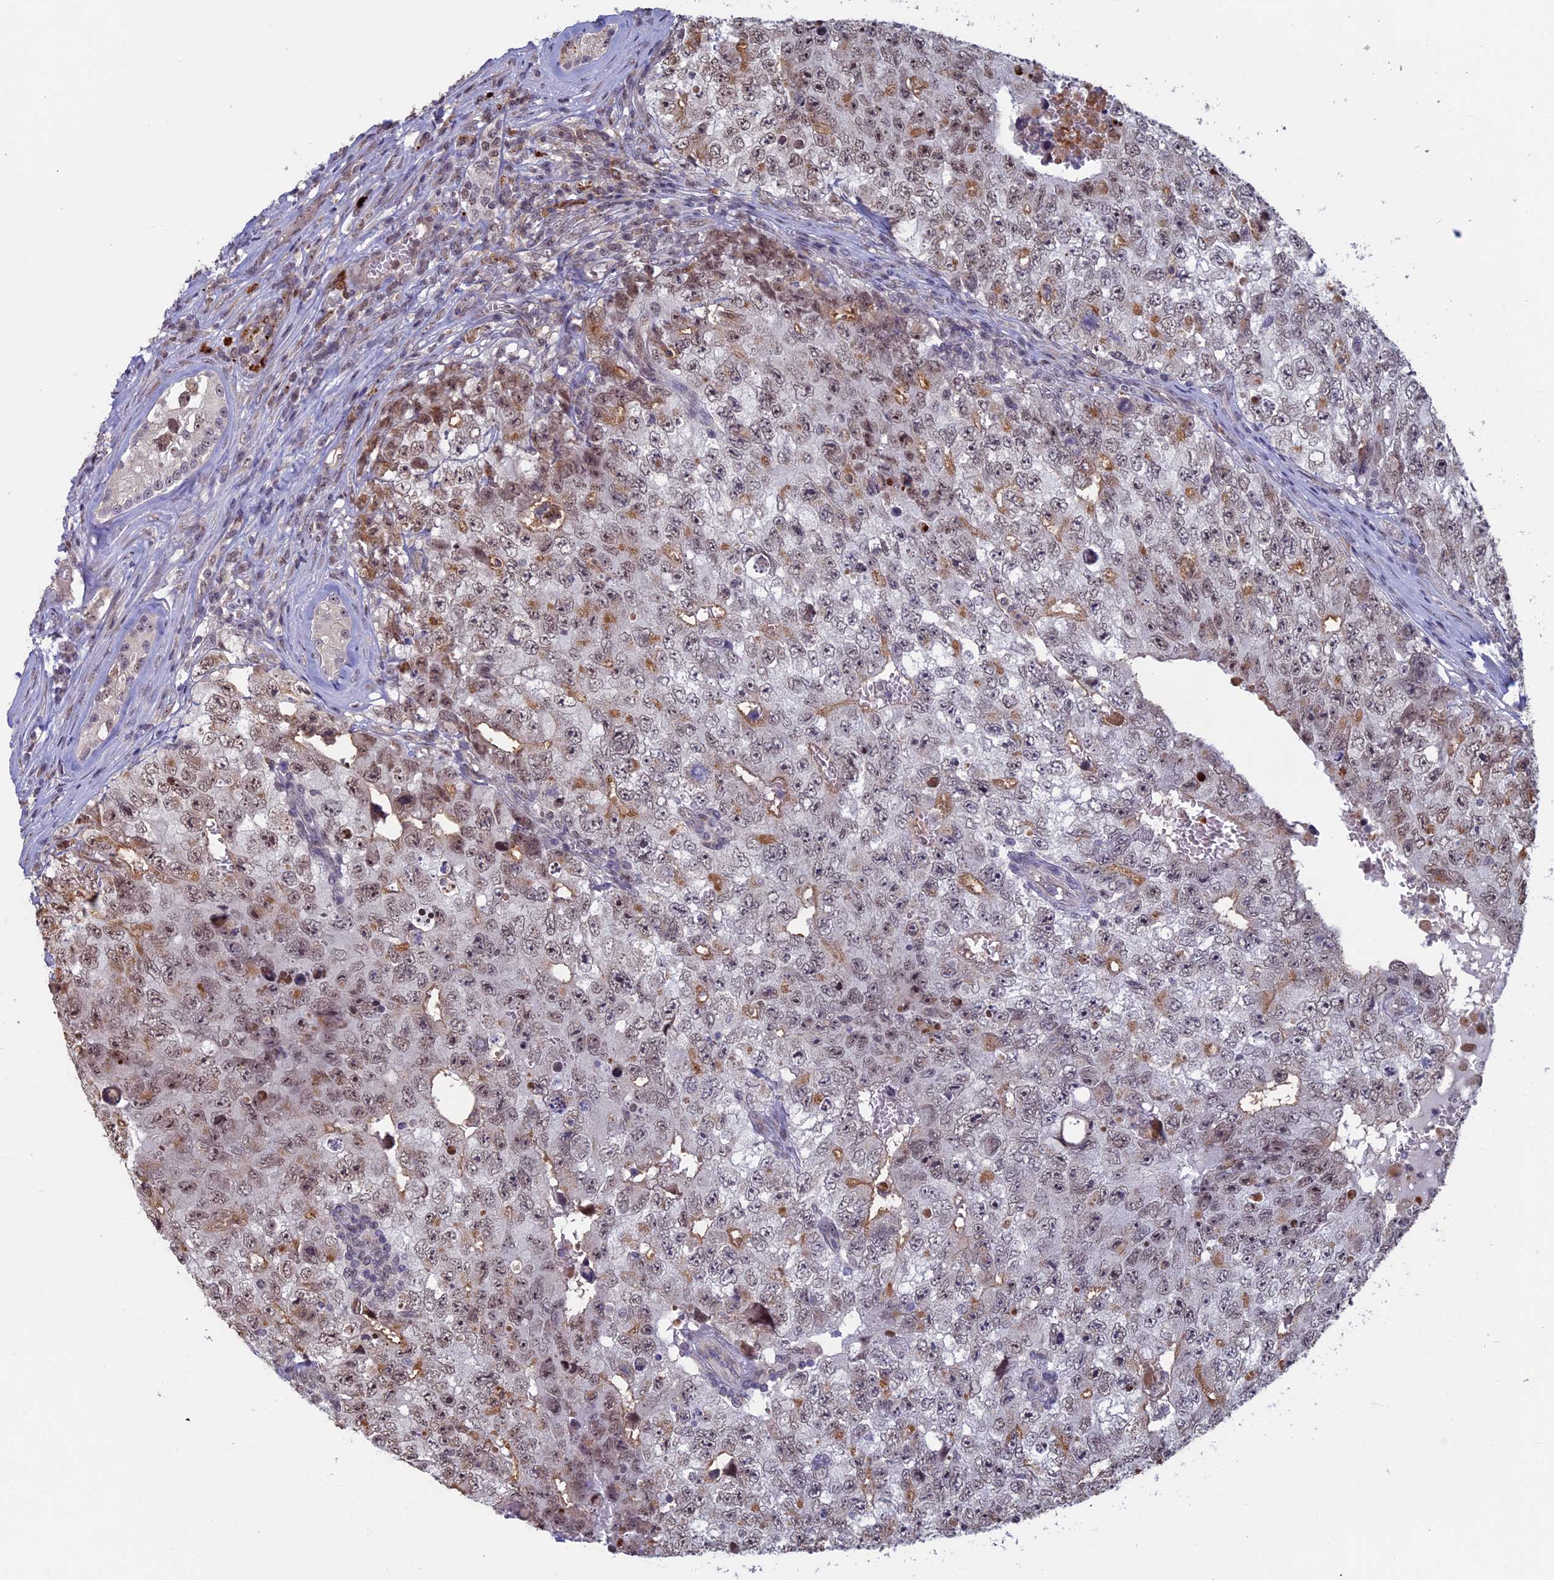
{"staining": {"intensity": "weak", "quantity": "25%-75%", "location": "cytoplasmic/membranous,nuclear"}, "tissue": "testis cancer", "cell_type": "Tumor cells", "image_type": "cancer", "snomed": [{"axis": "morphology", "description": "Carcinoma, Embryonal, NOS"}, {"axis": "topography", "description": "Testis"}], "caption": "IHC of testis cancer demonstrates low levels of weak cytoplasmic/membranous and nuclear staining in about 25%-75% of tumor cells. (brown staining indicates protein expression, while blue staining denotes nuclei).", "gene": "SPIRE1", "patient": {"sex": "male", "age": 17}}